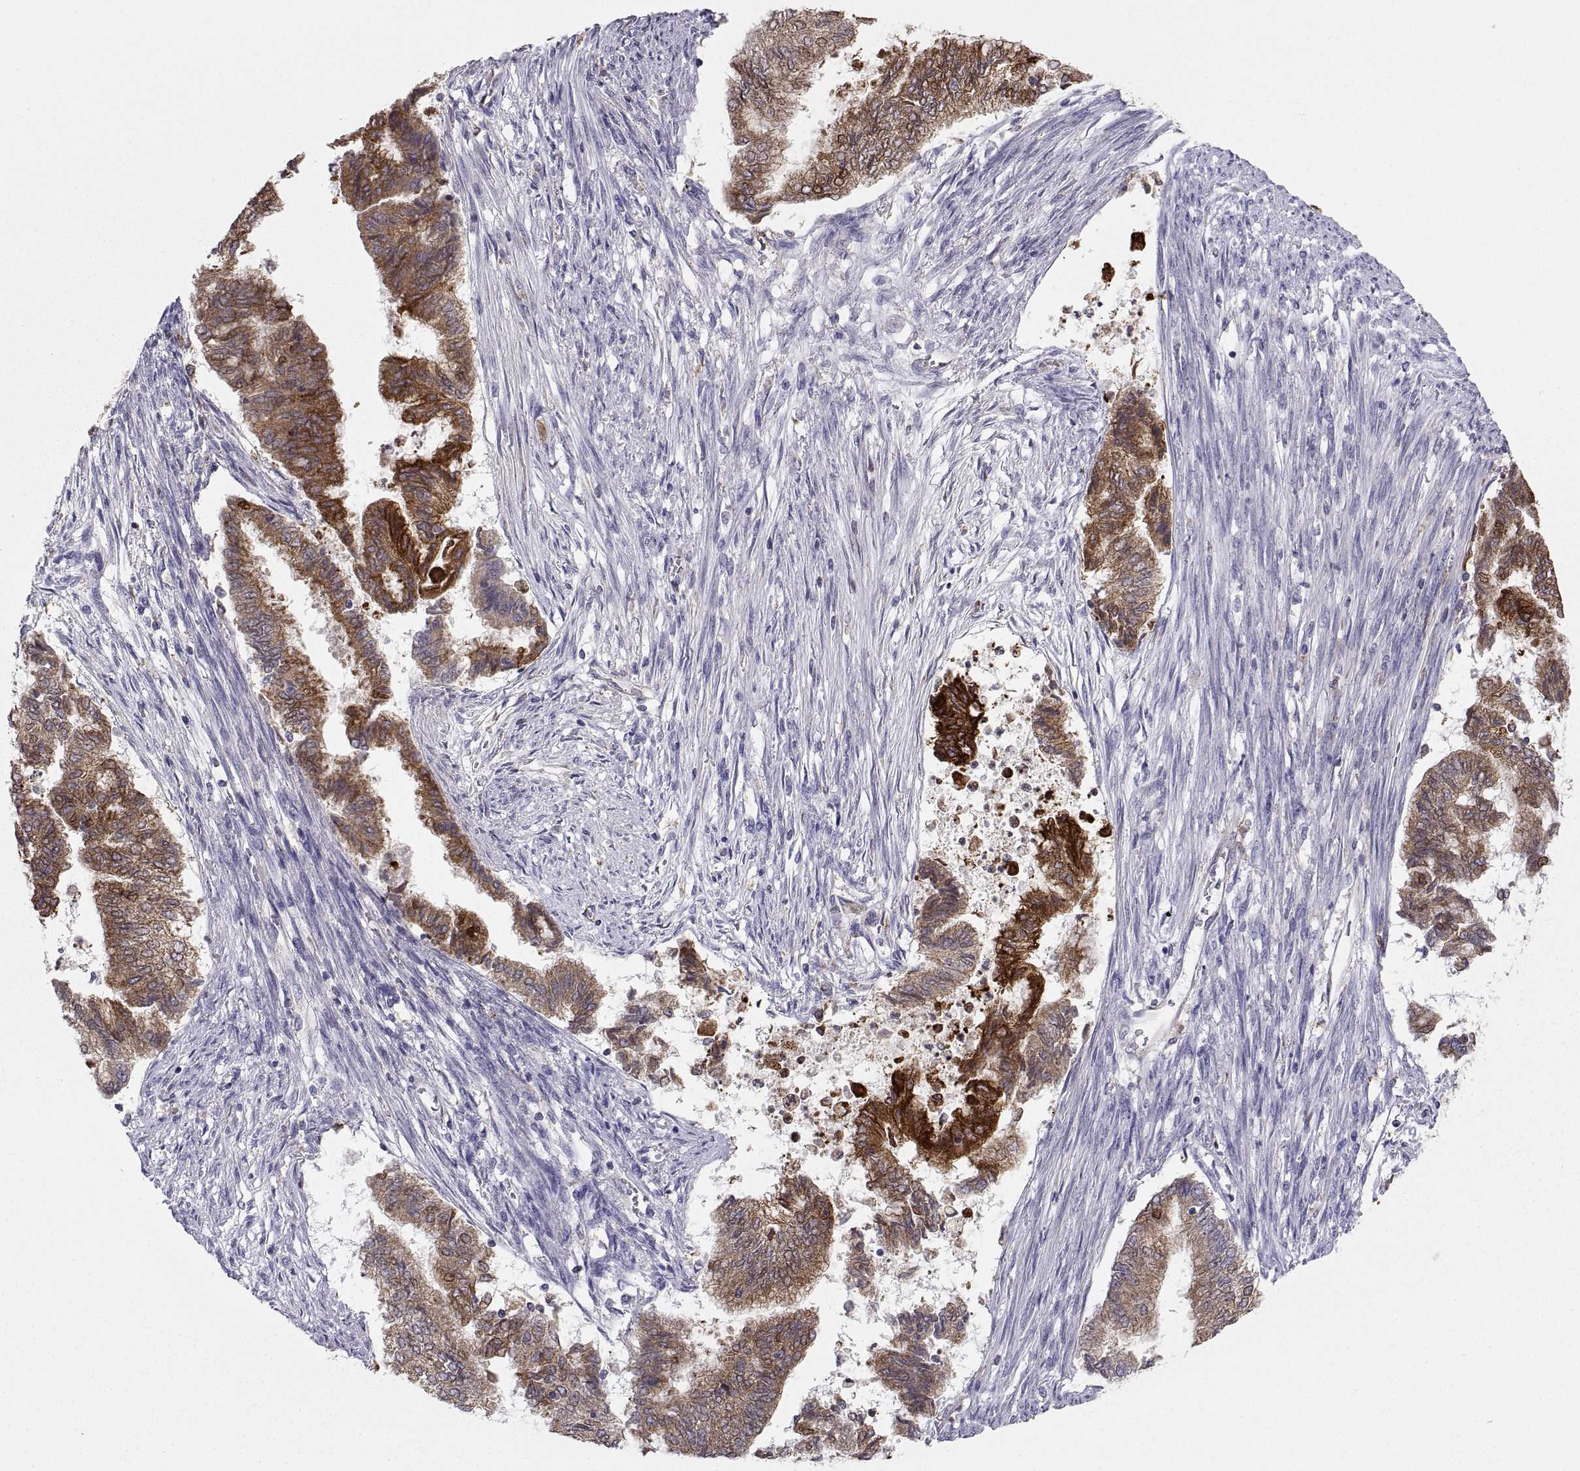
{"staining": {"intensity": "strong", "quantity": ">75%", "location": "cytoplasmic/membranous"}, "tissue": "endometrial cancer", "cell_type": "Tumor cells", "image_type": "cancer", "snomed": [{"axis": "morphology", "description": "Adenocarcinoma, NOS"}, {"axis": "topography", "description": "Endometrium"}], "caption": "Immunohistochemistry photomicrograph of endometrial cancer (adenocarcinoma) stained for a protein (brown), which demonstrates high levels of strong cytoplasmic/membranous expression in approximately >75% of tumor cells.", "gene": "ERO1A", "patient": {"sex": "female", "age": 65}}